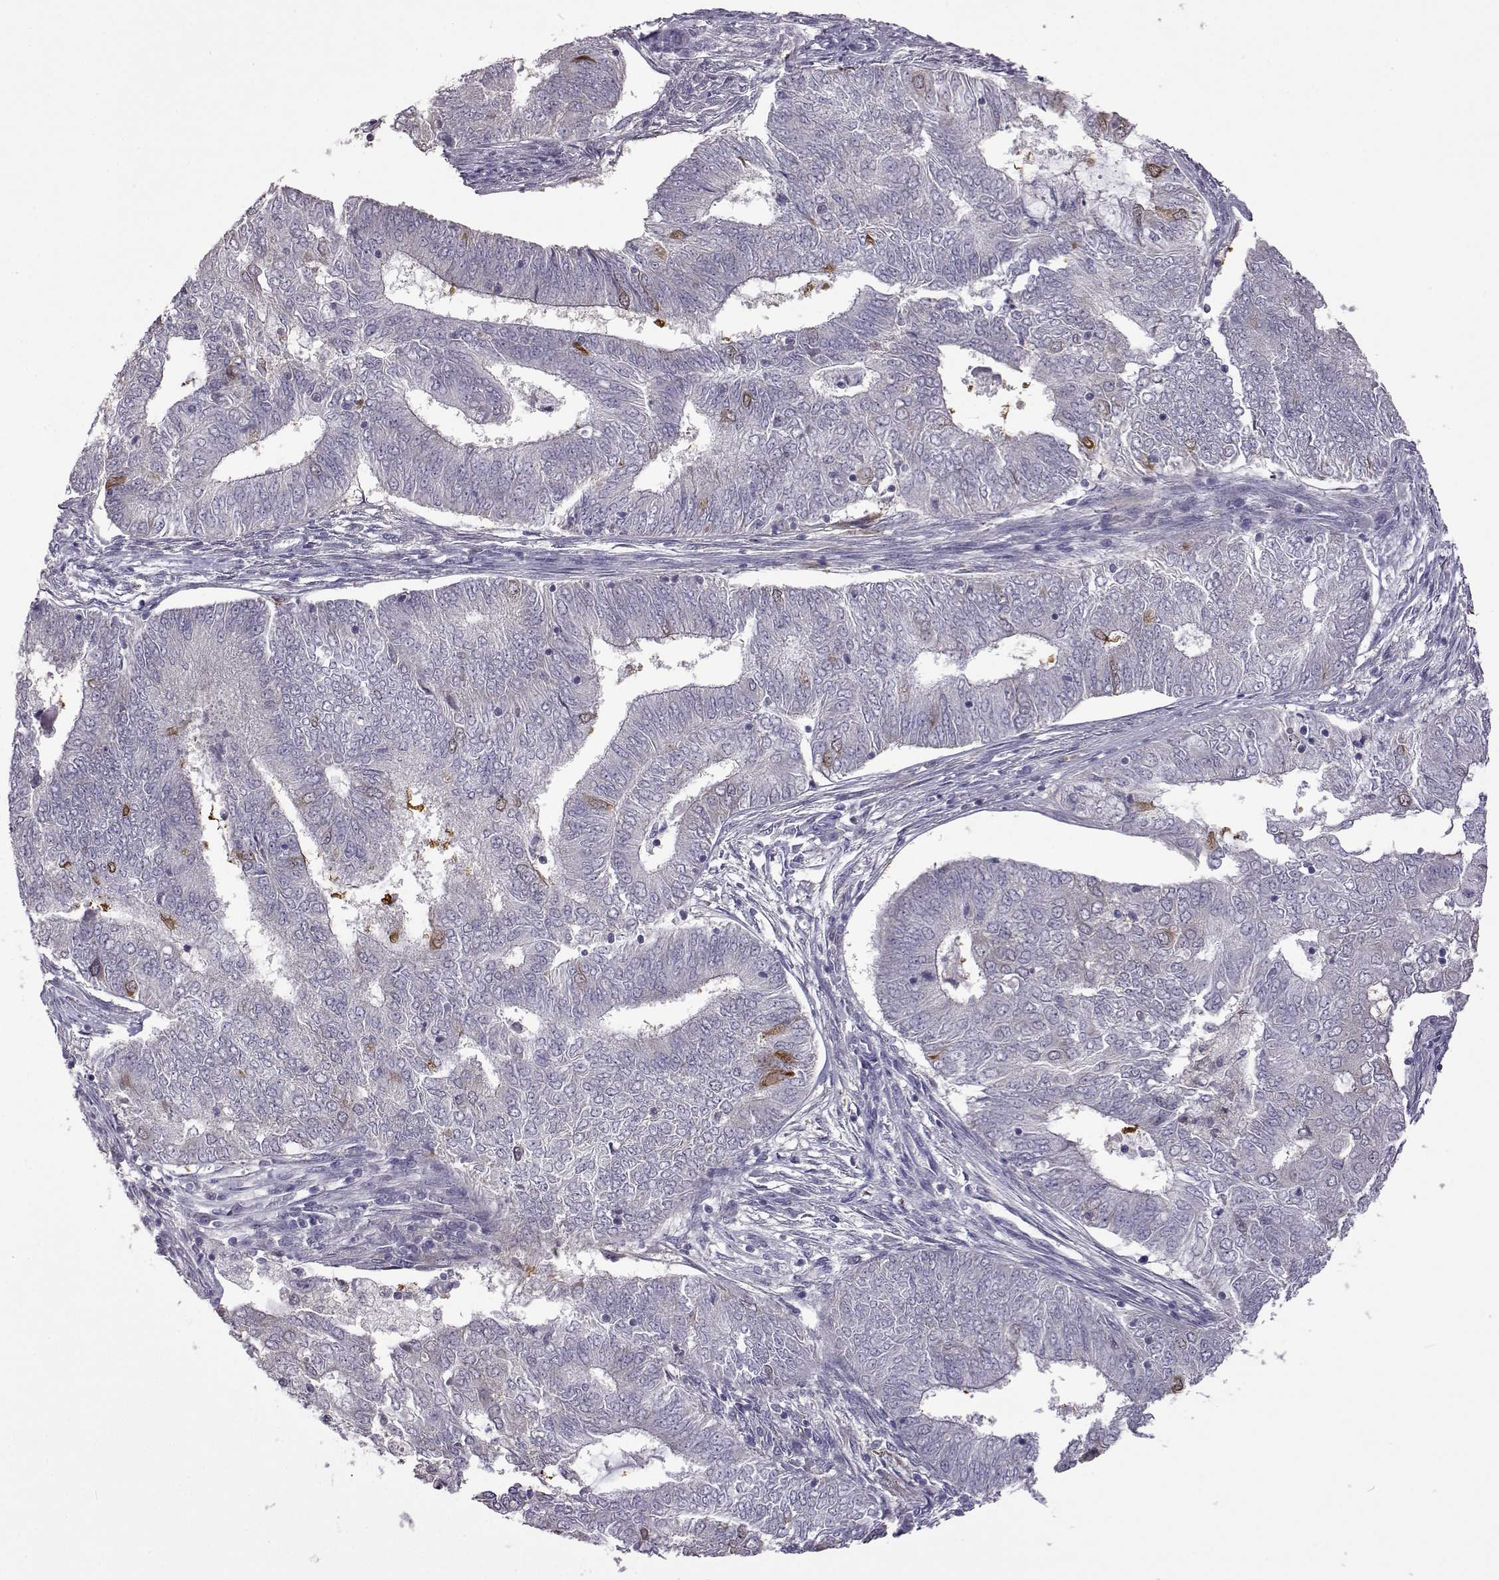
{"staining": {"intensity": "moderate", "quantity": "<25%", "location": "cytoplasmic/membranous"}, "tissue": "endometrial cancer", "cell_type": "Tumor cells", "image_type": "cancer", "snomed": [{"axis": "morphology", "description": "Adenocarcinoma, NOS"}, {"axis": "topography", "description": "Endometrium"}], "caption": "The image demonstrates staining of adenocarcinoma (endometrial), revealing moderate cytoplasmic/membranous protein staining (brown color) within tumor cells.", "gene": "VGF", "patient": {"sex": "female", "age": 62}}